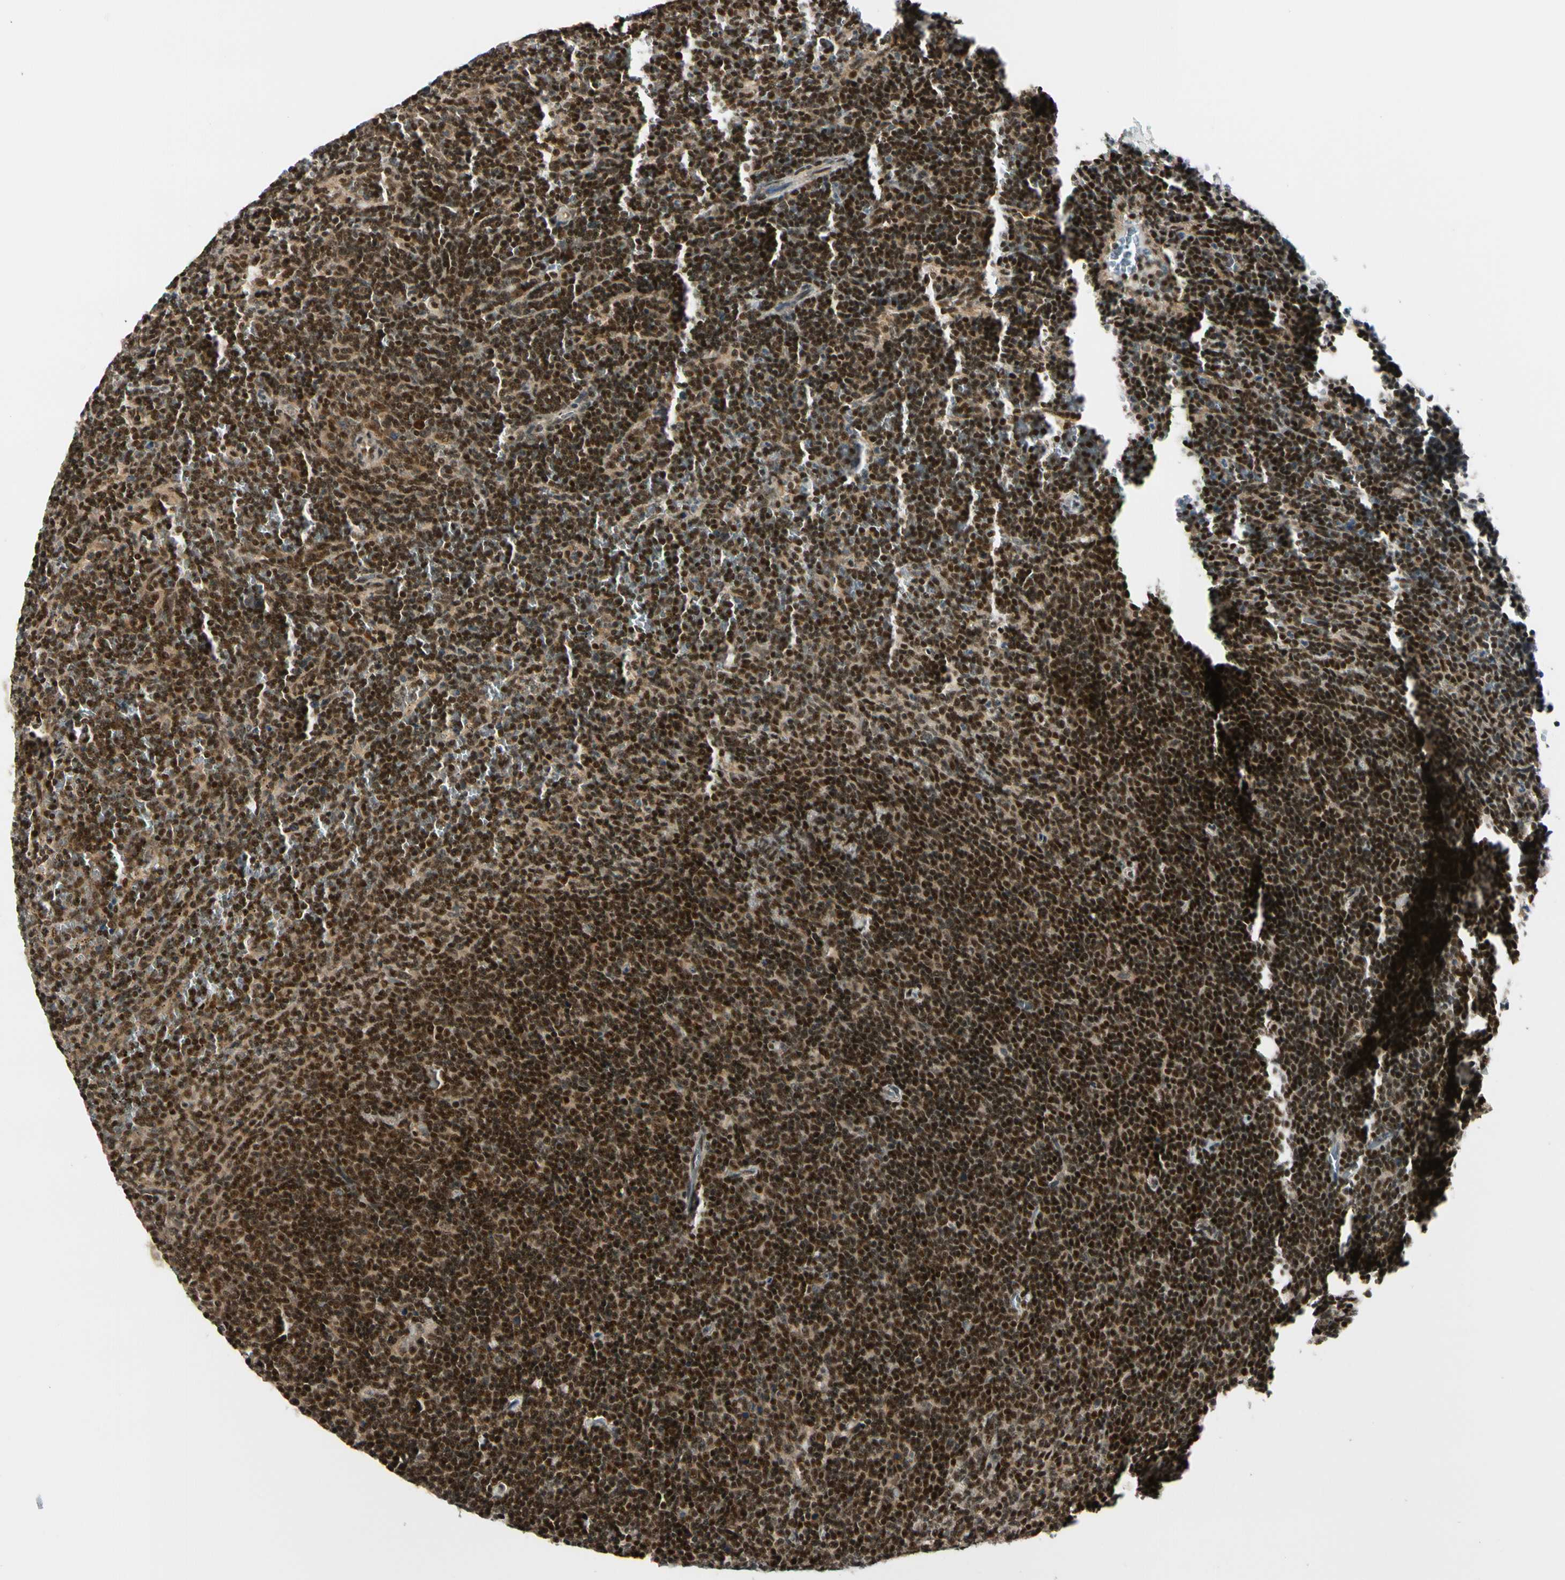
{"staining": {"intensity": "strong", "quantity": ">75%", "location": "cytoplasmic/membranous,nuclear"}, "tissue": "lymphoma", "cell_type": "Tumor cells", "image_type": "cancer", "snomed": [{"axis": "morphology", "description": "Malignant lymphoma, non-Hodgkin's type, Low grade"}, {"axis": "topography", "description": "Spleen"}], "caption": "Immunohistochemistry (IHC) micrograph of human lymphoma stained for a protein (brown), which displays high levels of strong cytoplasmic/membranous and nuclear positivity in approximately >75% of tumor cells.", "gene": "DAXX", "patient": {"sex": "female", "age": 50}}